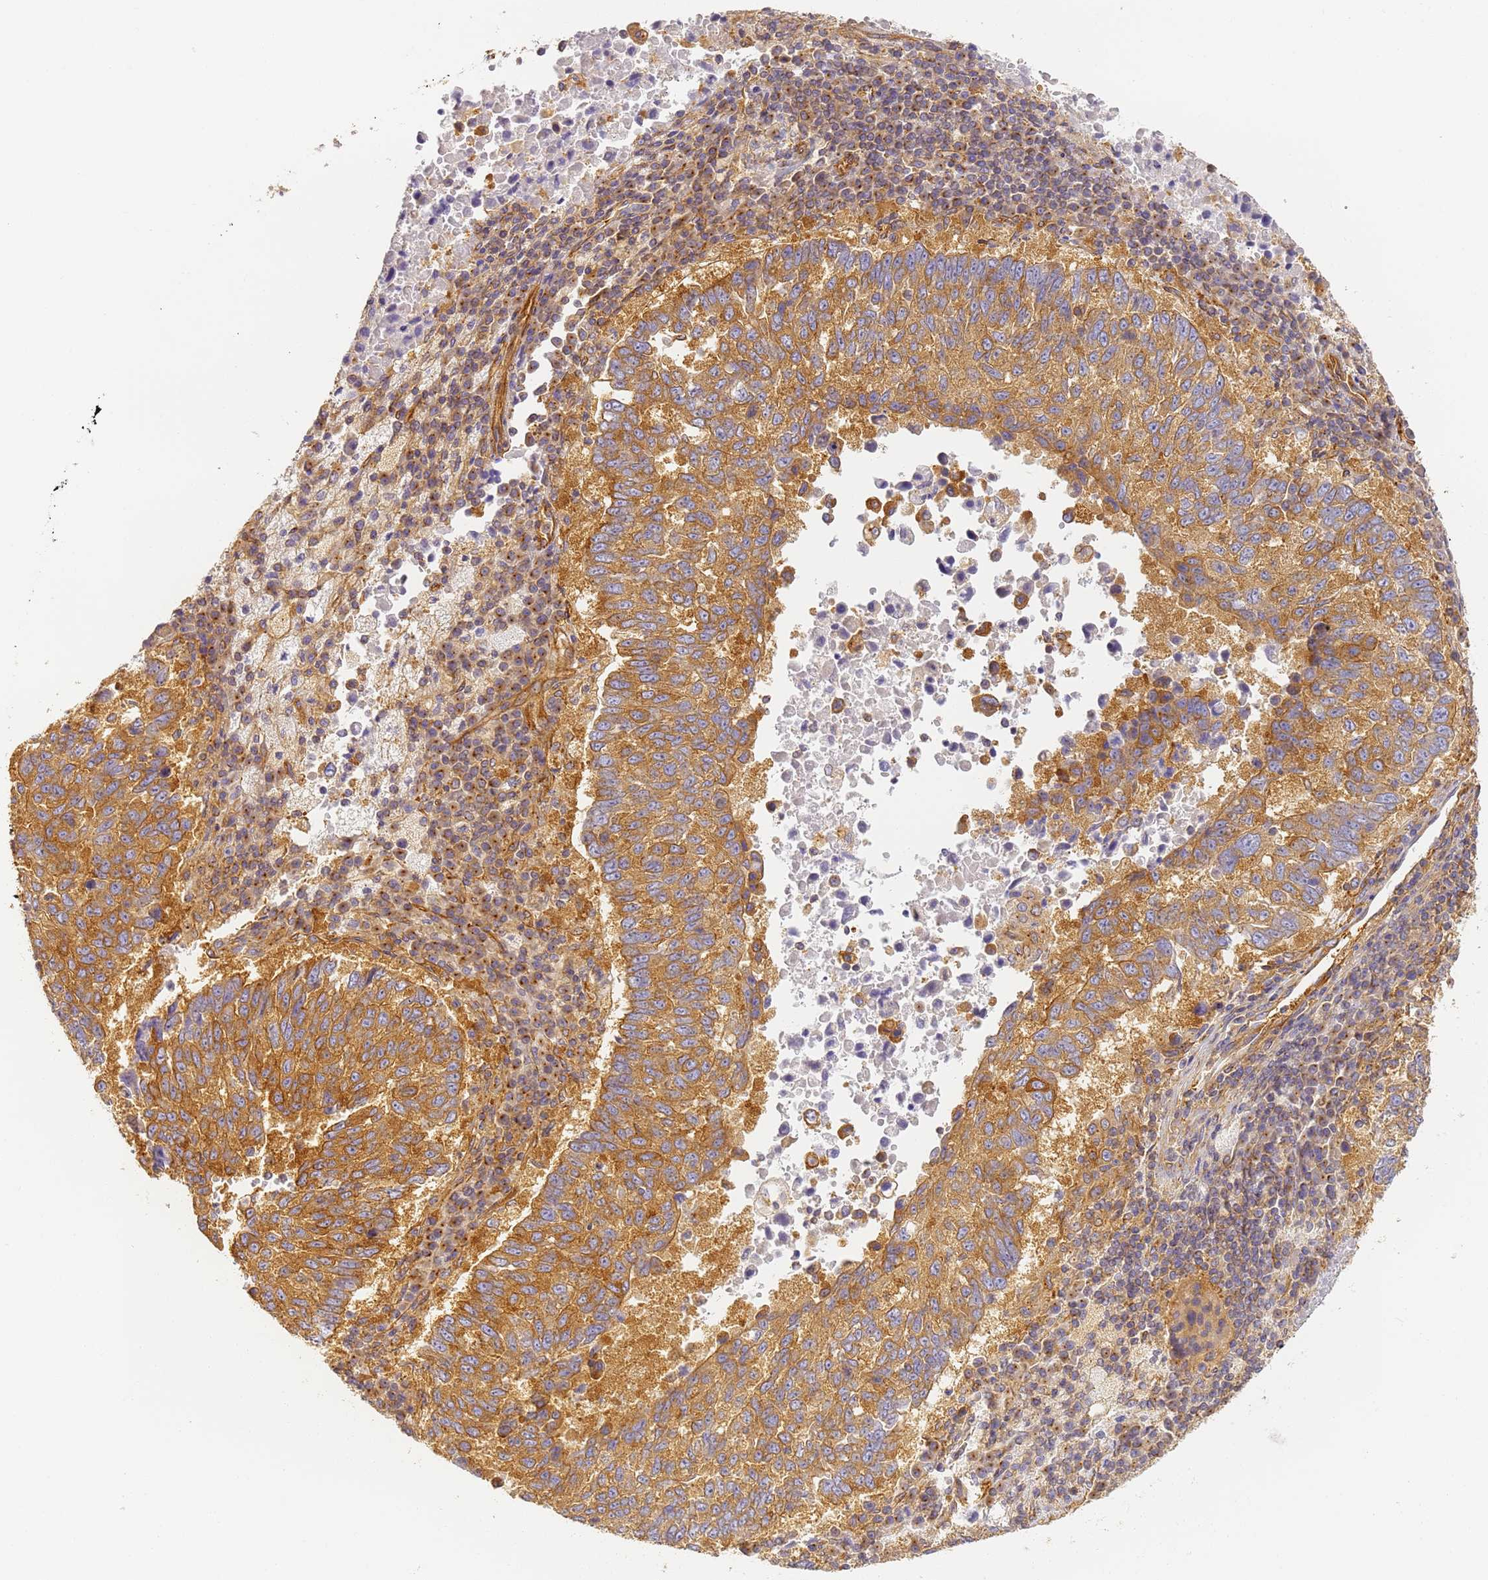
{"staining": {"intensity": "moderate", "quantity": ">75%", "location": "cytoplasmic/membranous"}, "tissue": "lung cancer", "cell_type": "Tumor cells", "image_type": "cancer", "snomed": [{"axis": "morphology", "description": "Squamous cell carcinoma, NOS"}, {"axis": "topography", "description": "Lung"}], "caption": "High-power microscopy captured an immunohistochemistry photomicrograph of lung cancer, revealing moderate cytoplasmic/membranous positivity in approximately >75% of tumor cells. (DAB (3,3'-diaminobenzidine) IHC, brown staining for protein, blue staining for nuclei).", "gene": "DYNC1I2", "patient": {"sex": "male", "age": 73}}